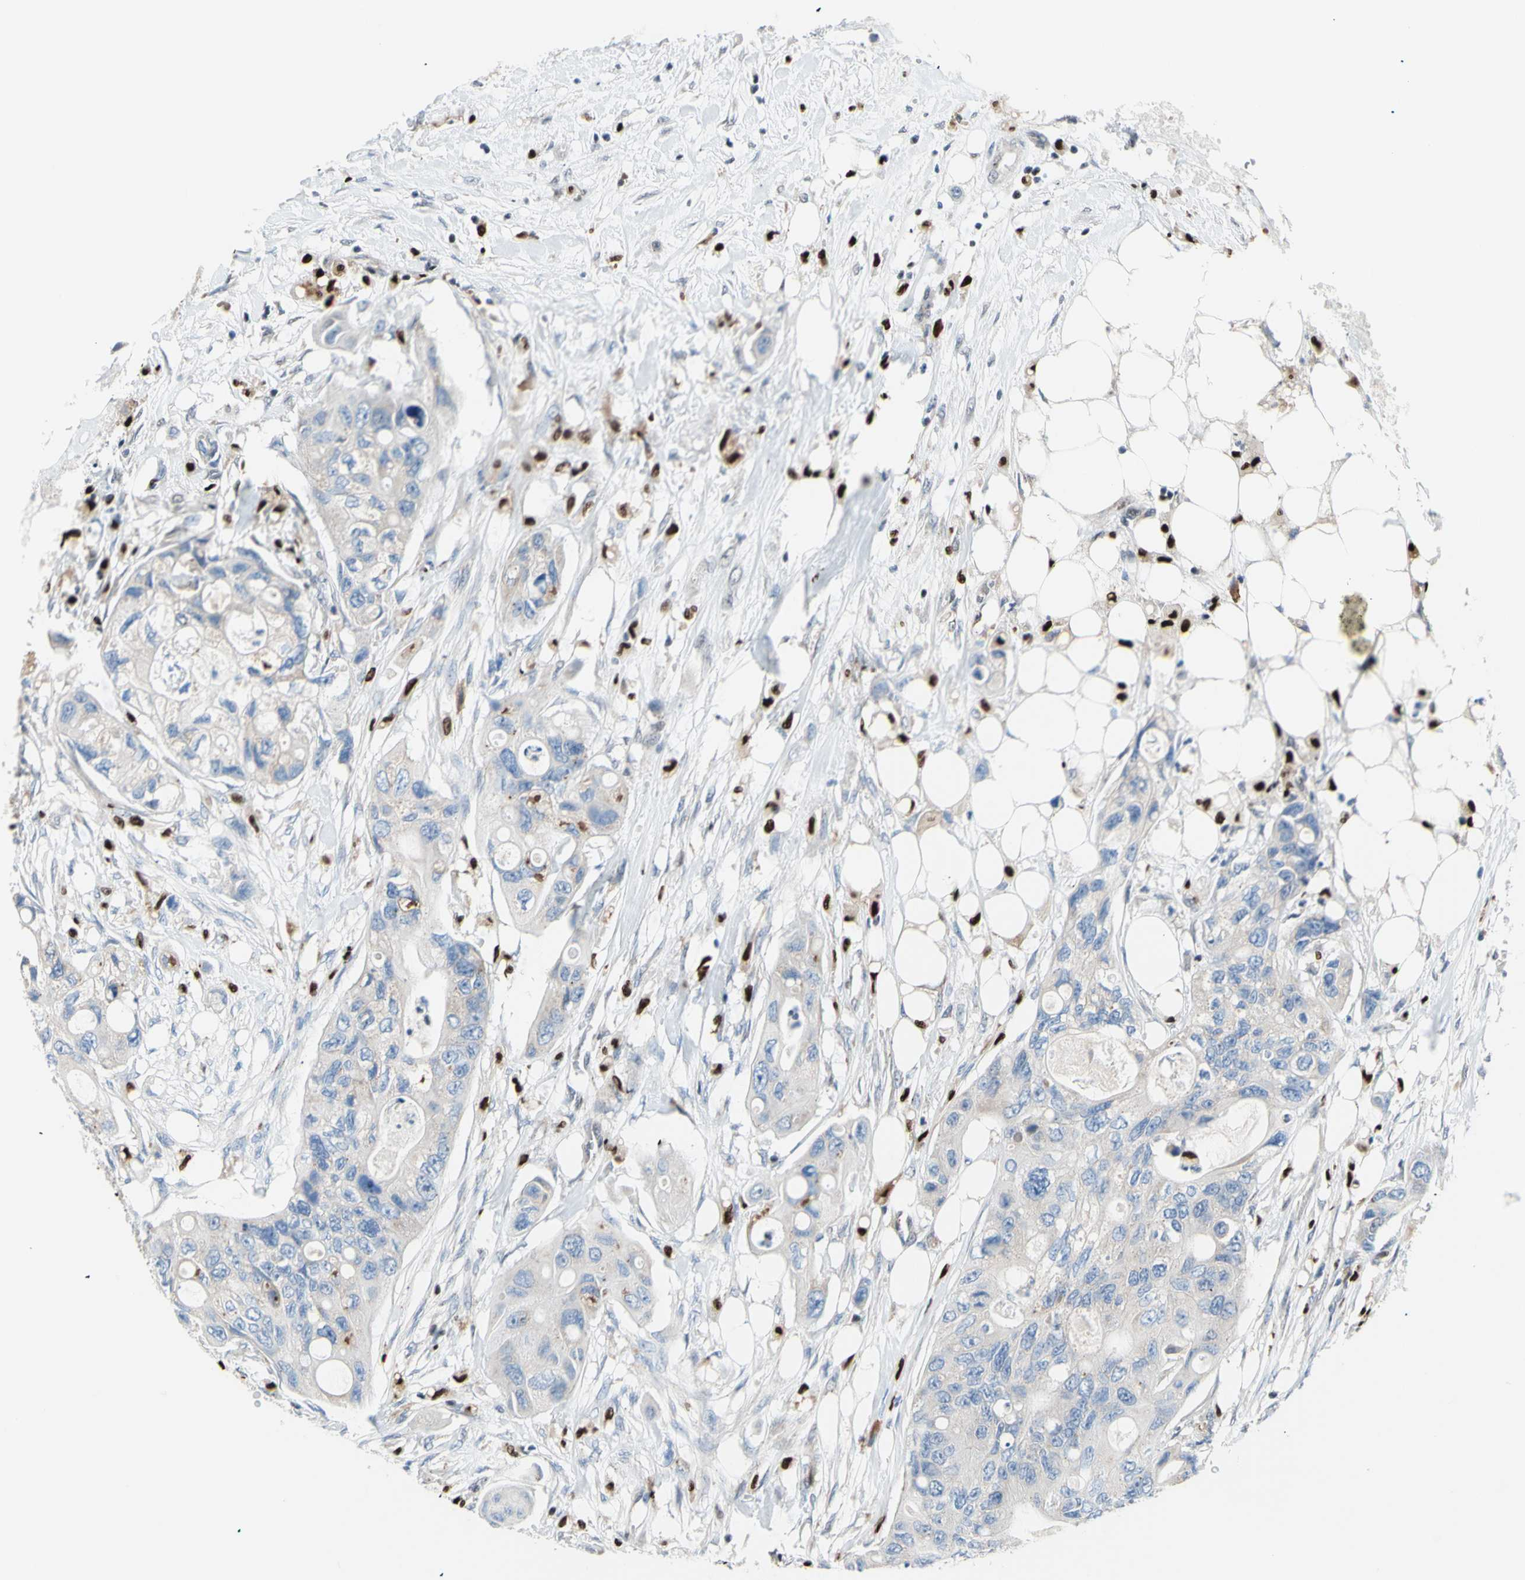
{"staining": {"intensity": "negative", "quantity": "none", "location": "none"}, "tissue": "colorectal cancer", "cell_type": "Tumor cells", "image_type": "cancer", "snomed": [{"axis": "morphology", "description": "Adenocarcinoma, NOS"}, {"axis": "topography", "description": "Colon"}], "caption": "Tumor cells are negative for brown protein staining in colorectal cancer (adenocarcinoma). The staining was performed using DAB (3,3'-diaminobenzidine) to visualize the protein expression in brown, while the nuclei were stained in blue with hematoxylin (Magnification: 20x).", "gene": "EED", "patient": {"sex": "female", "age": 57}}